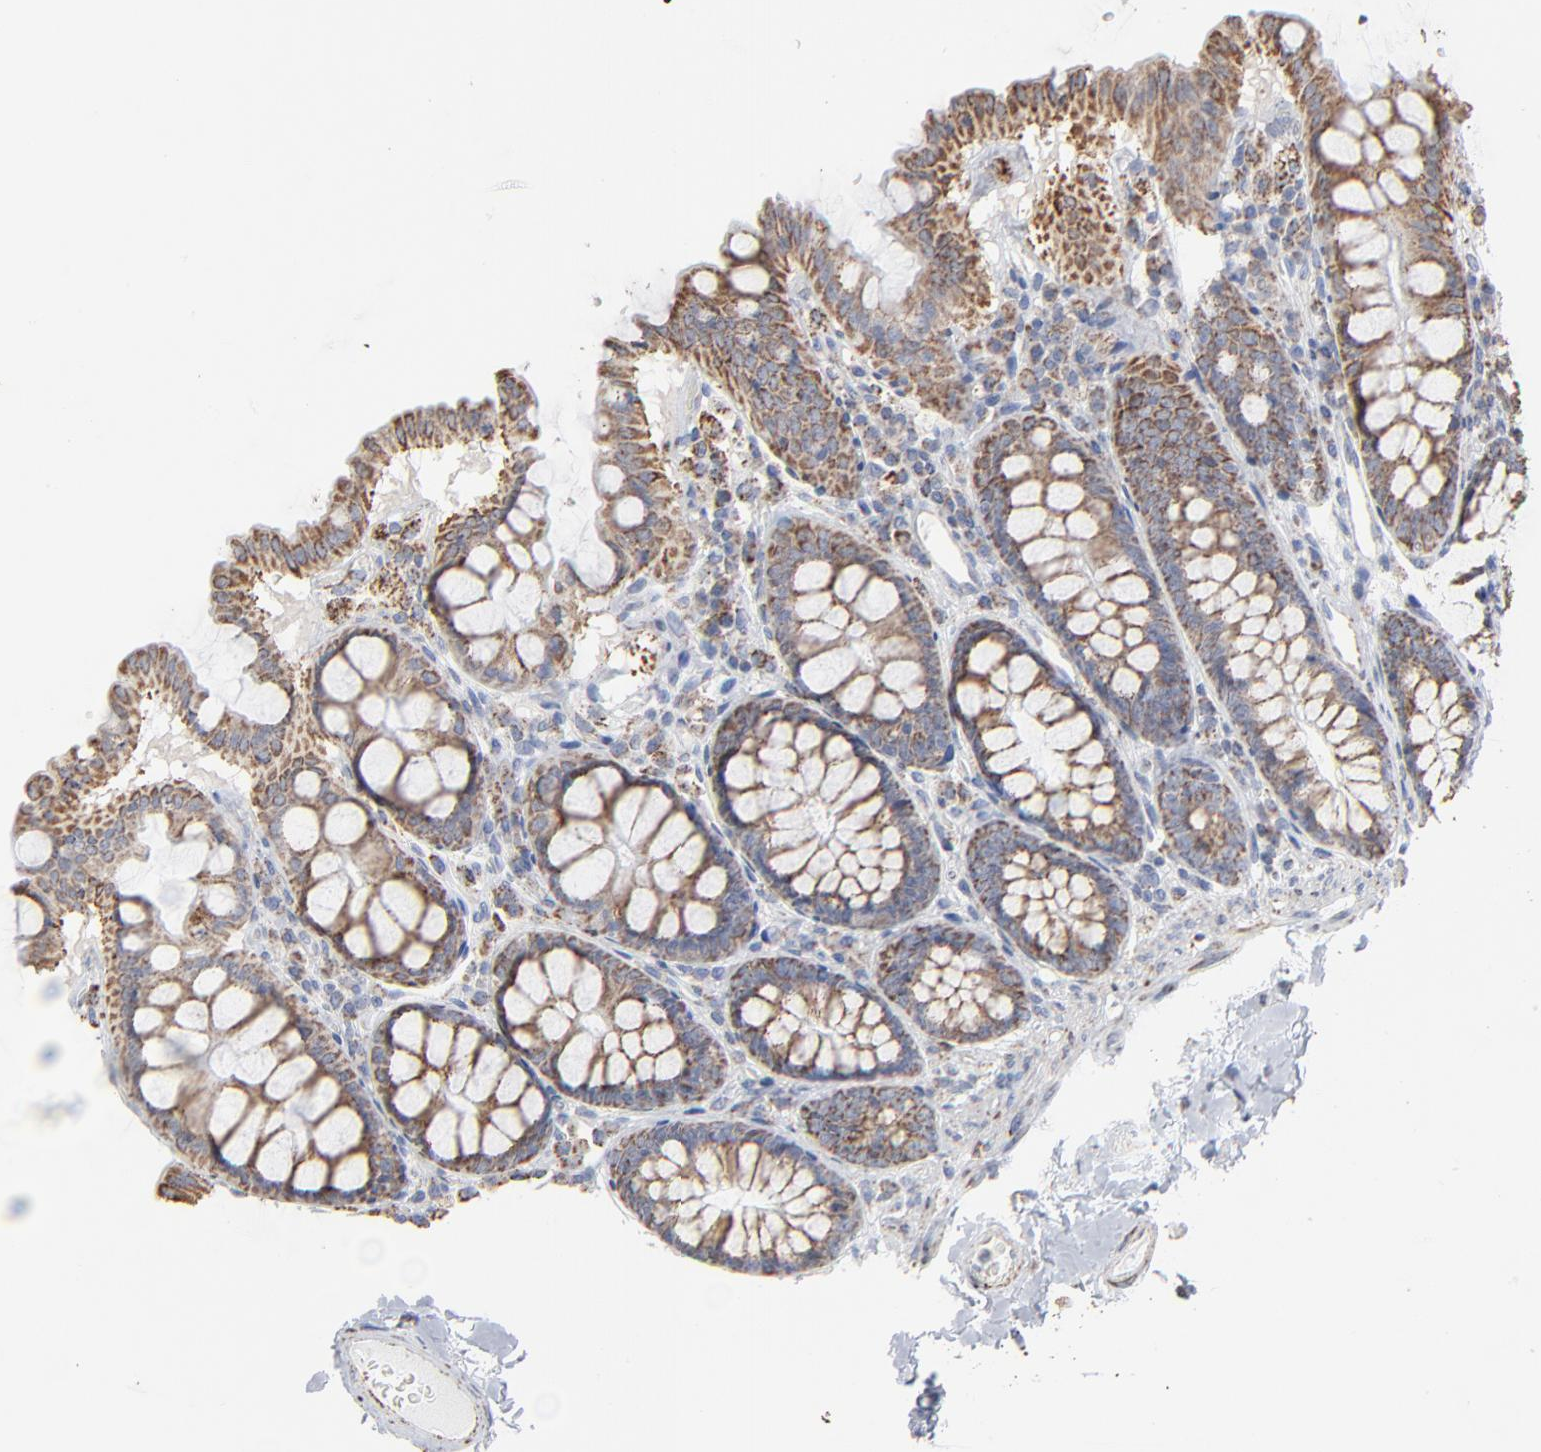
{"staining": {"intensity": "moderate", "quantity": ">75%", "location": "cytoplasmic/membranous"}, "tissue": "colon", "cell_type": "Endothelial cells", "image_type": "normal", "snomed": [{"axis": "morphology", "description": "Normal tissue, NOS"}, {"axis": "topography", "description": "Colon"}], "caption": "Endothelial cells exhibit moderate cytoplasmic/membranous staining in about >75% of cells in benign colon.", "gene": "UQCRC1", "patient": {"sex": "female", "age": 61}}